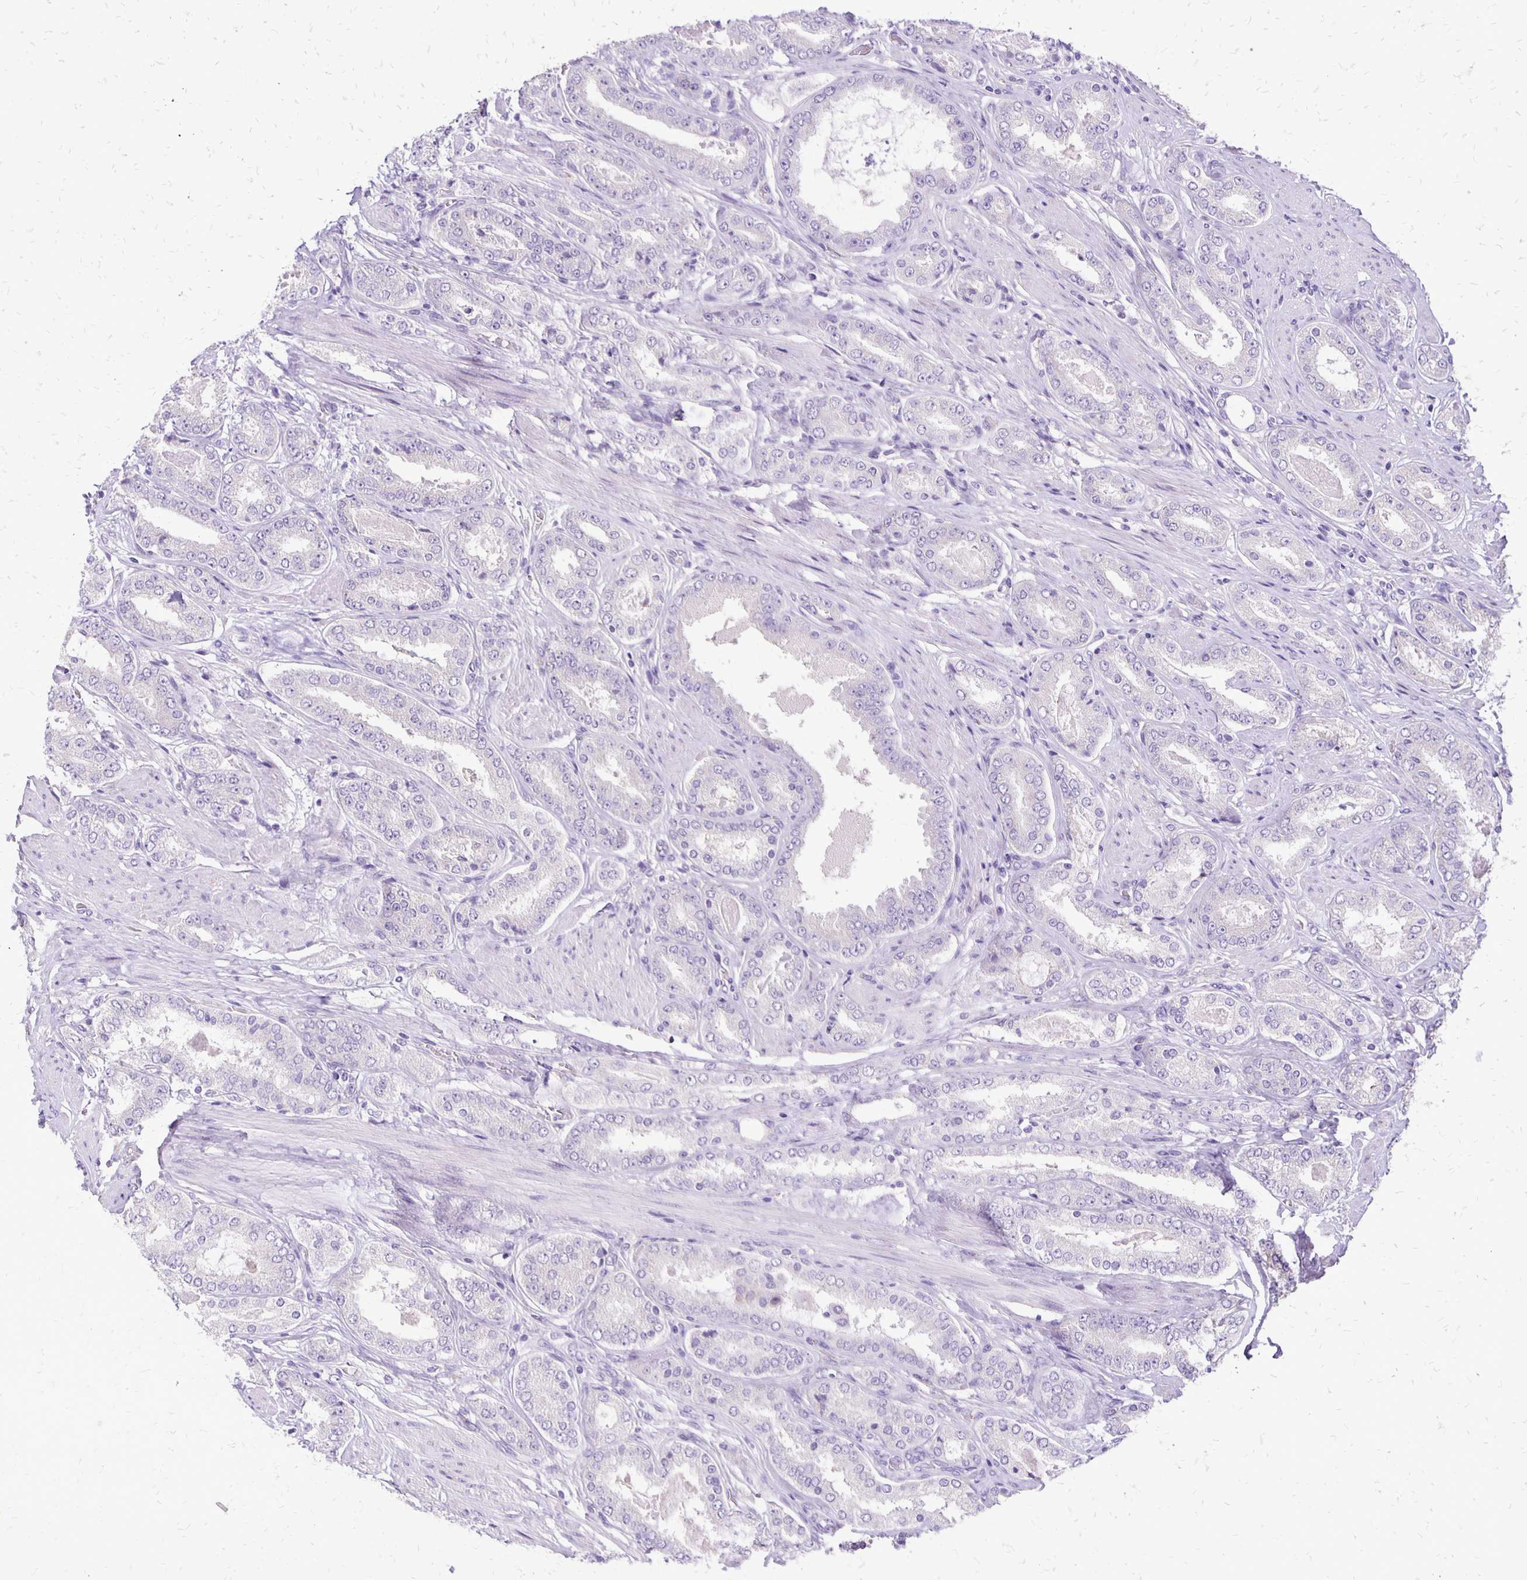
{"staining": {"intensity": "negative", "quantity": "none", "location": "none"}, "tissue": "prostate cancer", "cell_type": "Tumor cells", "image_type": "cancer", "snomed": [{"axis": "morphology", "description": "Adenocarcinoma, High grade"}, {"axis": "topography", "description": "Prostate"}], "caption": "Protein analysis of prostate cancer shows no significant expression in tumor cells.", "gene": "ANKRD45", "patient": {"sex": "male", "age": 63}}